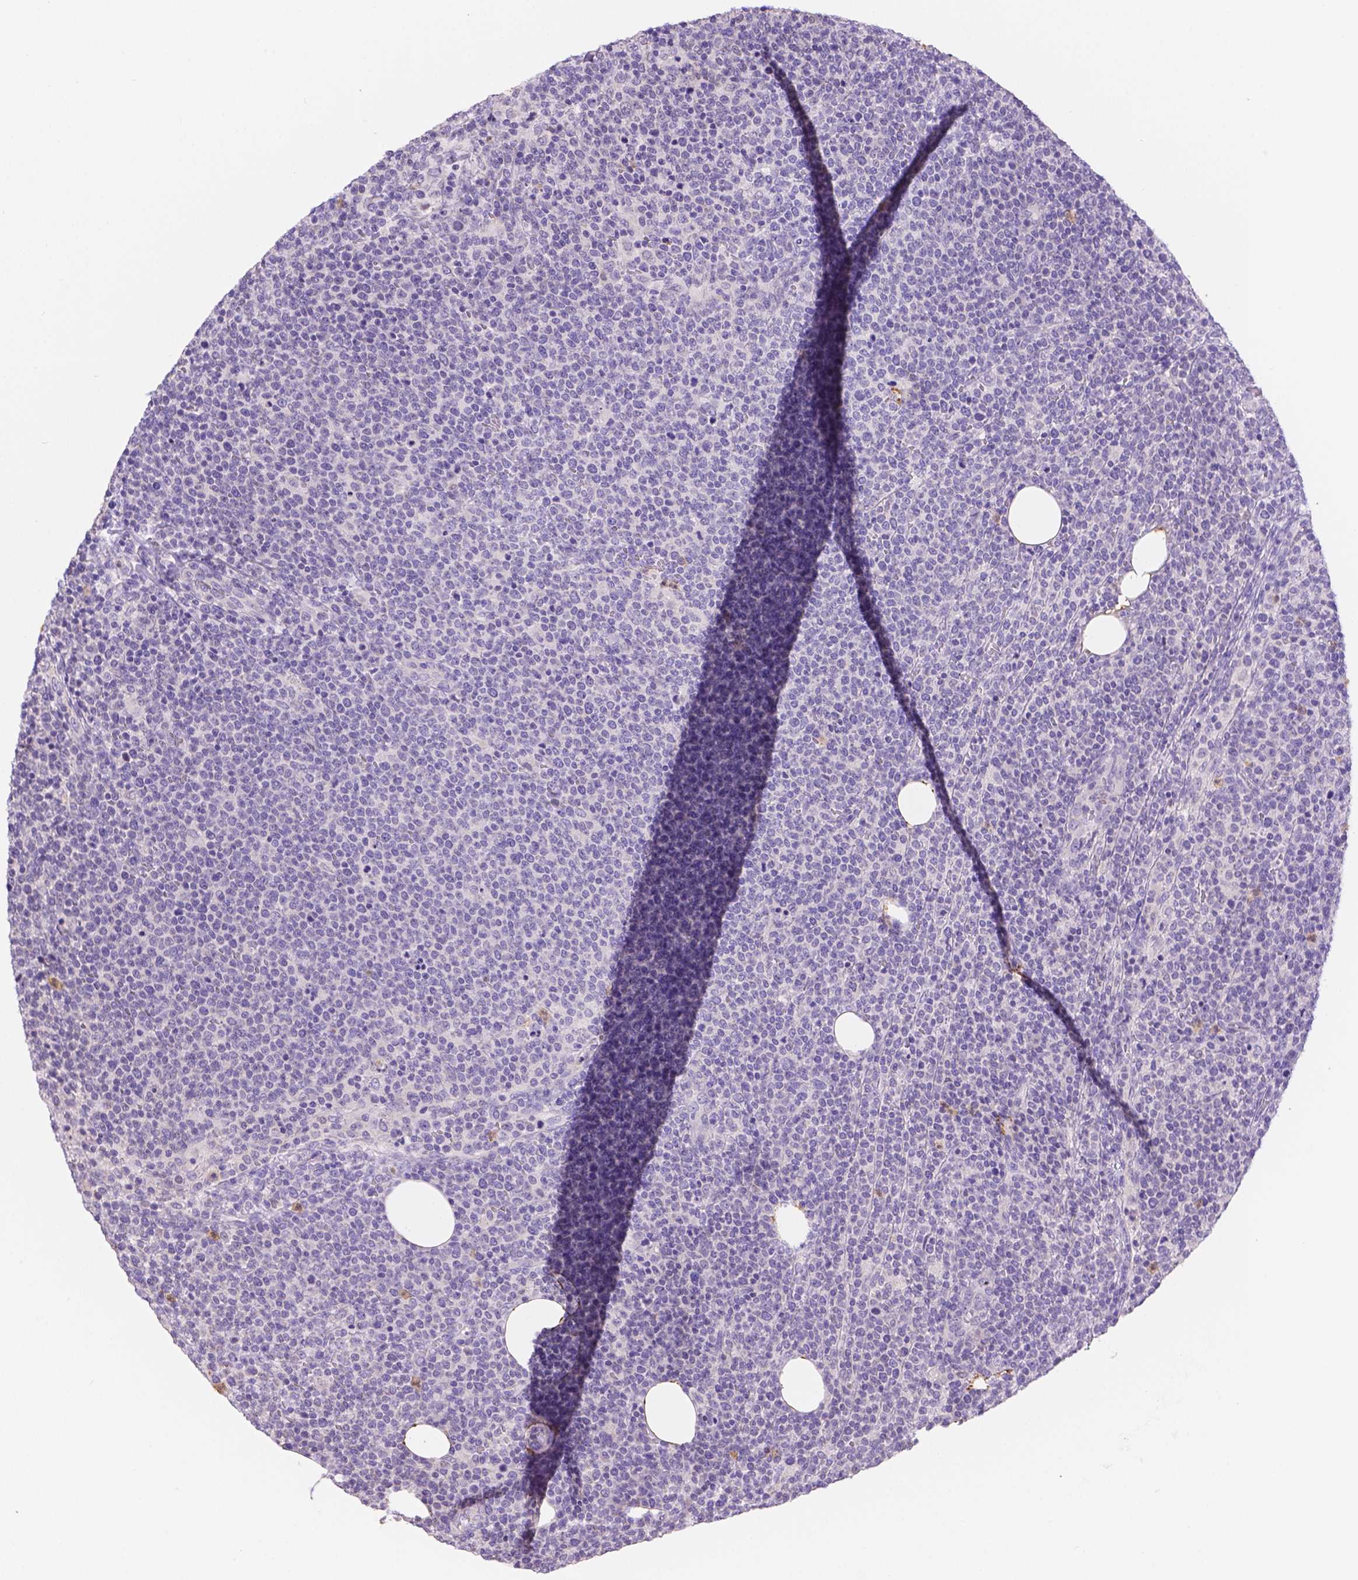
{"staining": {"intensity": "negative", "quantity": "none", "location": "none"}, "tissue": "lymphoma", "cell_type": "Tumor cells", "image_type": "cancer", "snomed": [{"axis": "morphology", "description": "Malignant lymphoma, non-Hodgkin's type, High grade"}, {"axis": "topography", "description": "Lymph node"}], "caption": "DAB immunohistochemical staining of lymphoma demonstrates no significant staining in tumor cells. (DAB immunohistochemistry visualized using brightfield microscopy, high magnification).", "gene": "NXPE2", "patient": {"sex": "male", "age": 61}}